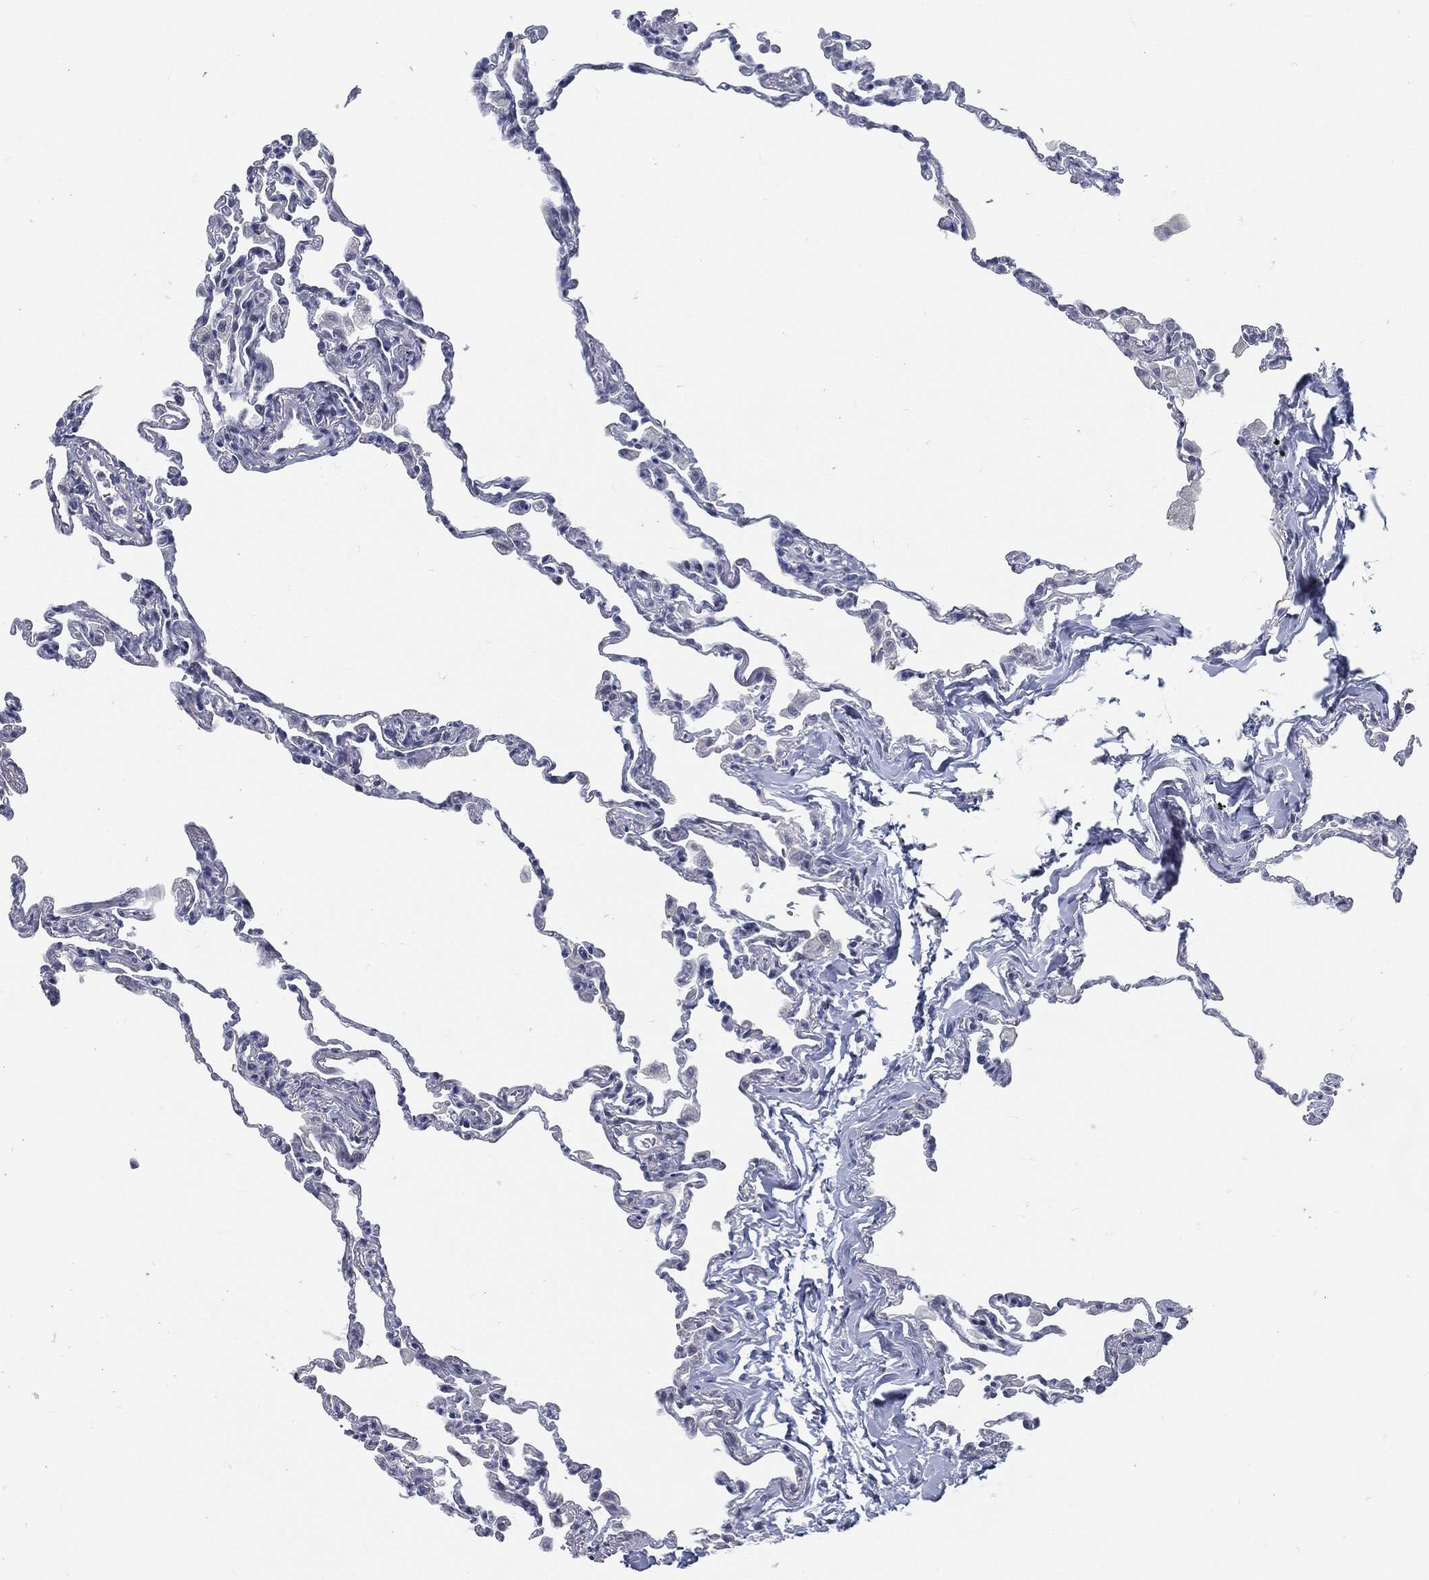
{"staining": {"intensity": "negative", "quantity": "none", "location": "none"}, "tissue": "lung", "cell_type": "Alveolar cells", "image_type": "normal", "snomed": [{"axis": "morphology", "description": "Normal tissue, NOS"}, {"axis": "topography", "description": "Lung"}], "caption": "The photomicrograph reveals no staining of alveolar cells in benign lung.", "gene": "PROM1", "patient": {"sex": "female", "age": 57}}